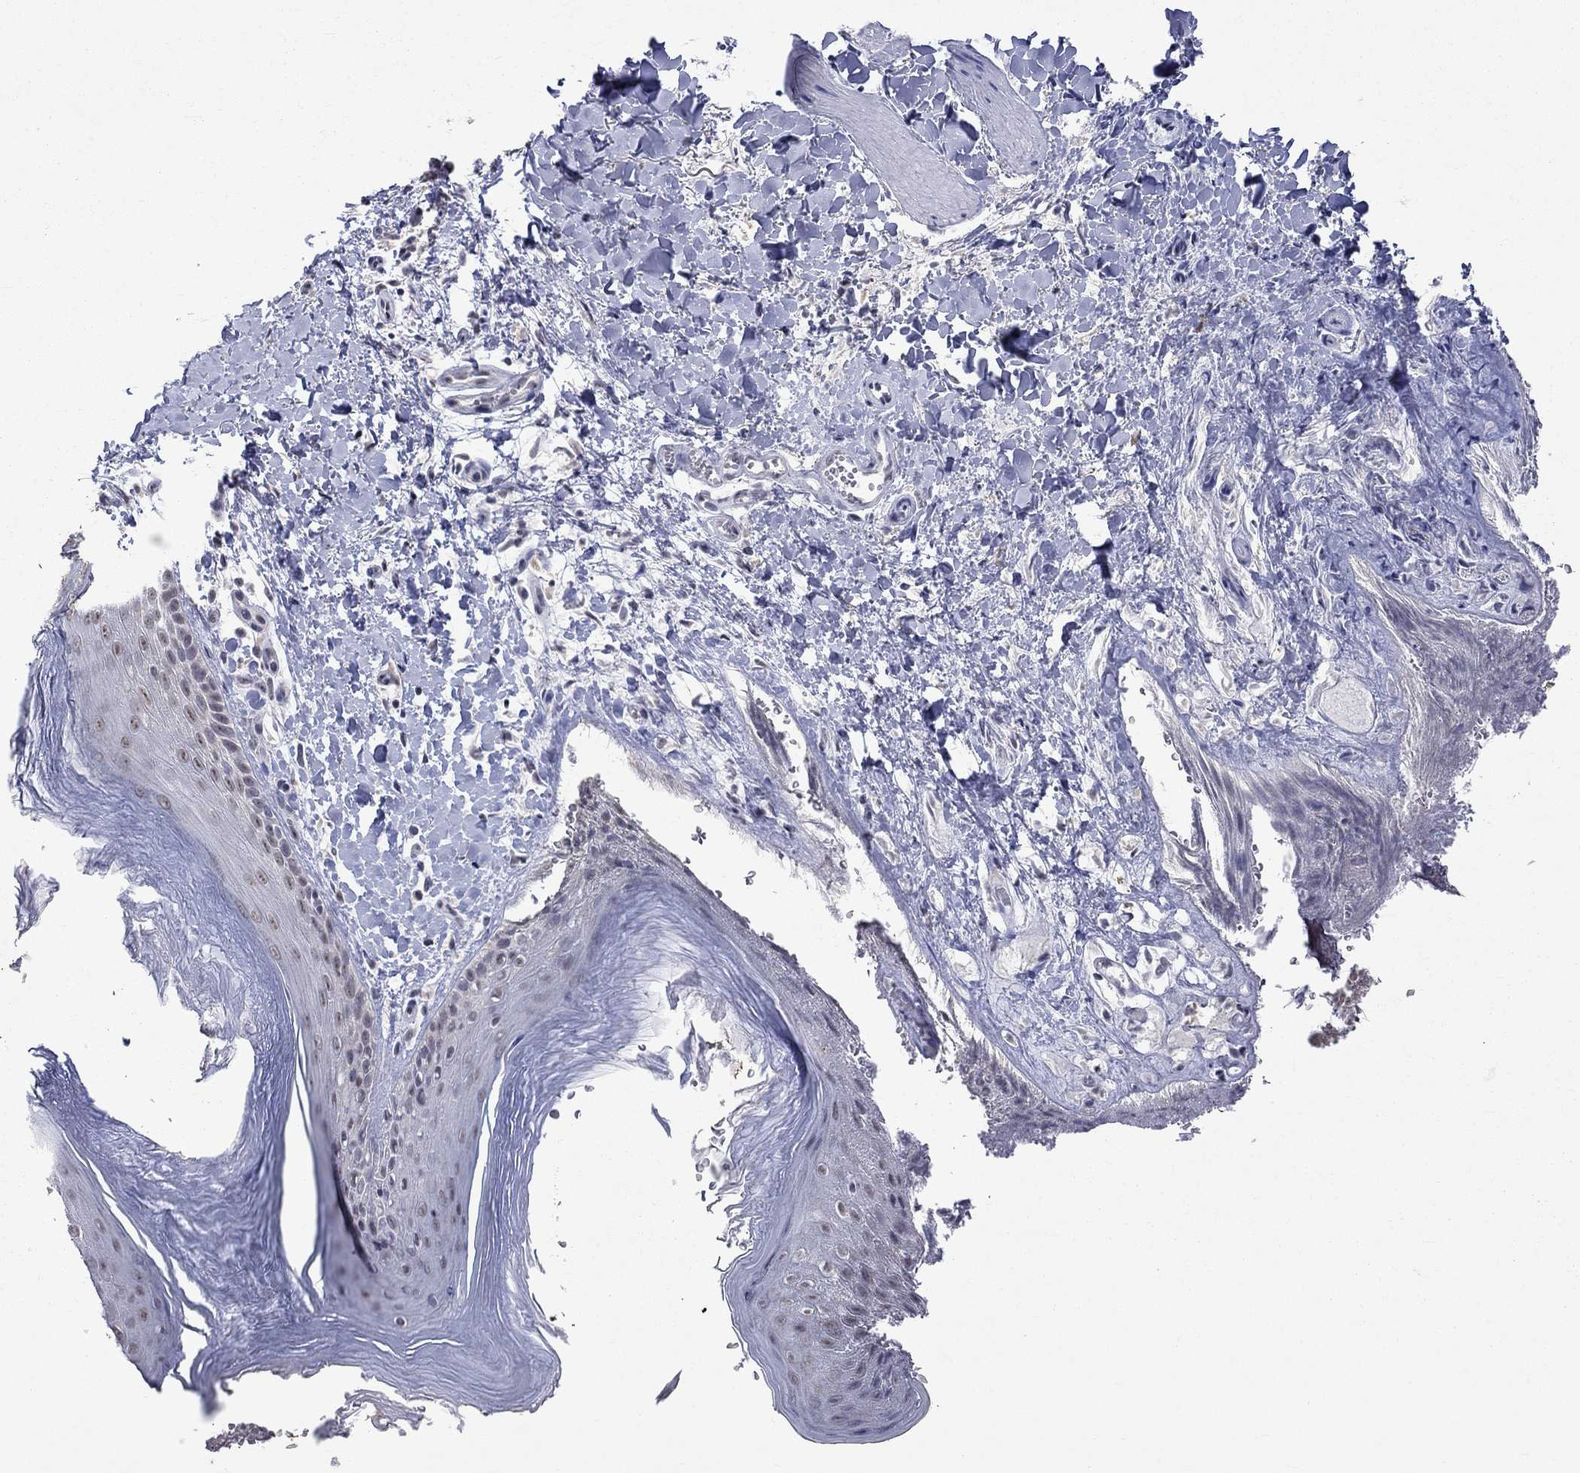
{"staining": {"intensity": "moderate", "quantity": "25%-75%", "location": "nuclear"}, "tissue": "skin", "cell_type": "Epidermal cells", "image_type": "normal", "snomed": [{"axis": "morphology", "description": "Normal tissue, NOS"}, {"axis": "topography", "description": "Anal"}], "caption": "Immunohistochemistry of benign skin exhibits medium levels of moderate nuclear positivity in approximately 25%-75% of epidermal cells.", "gene": "TMEM143", "patient": {"sex": "male", "age": 36}}